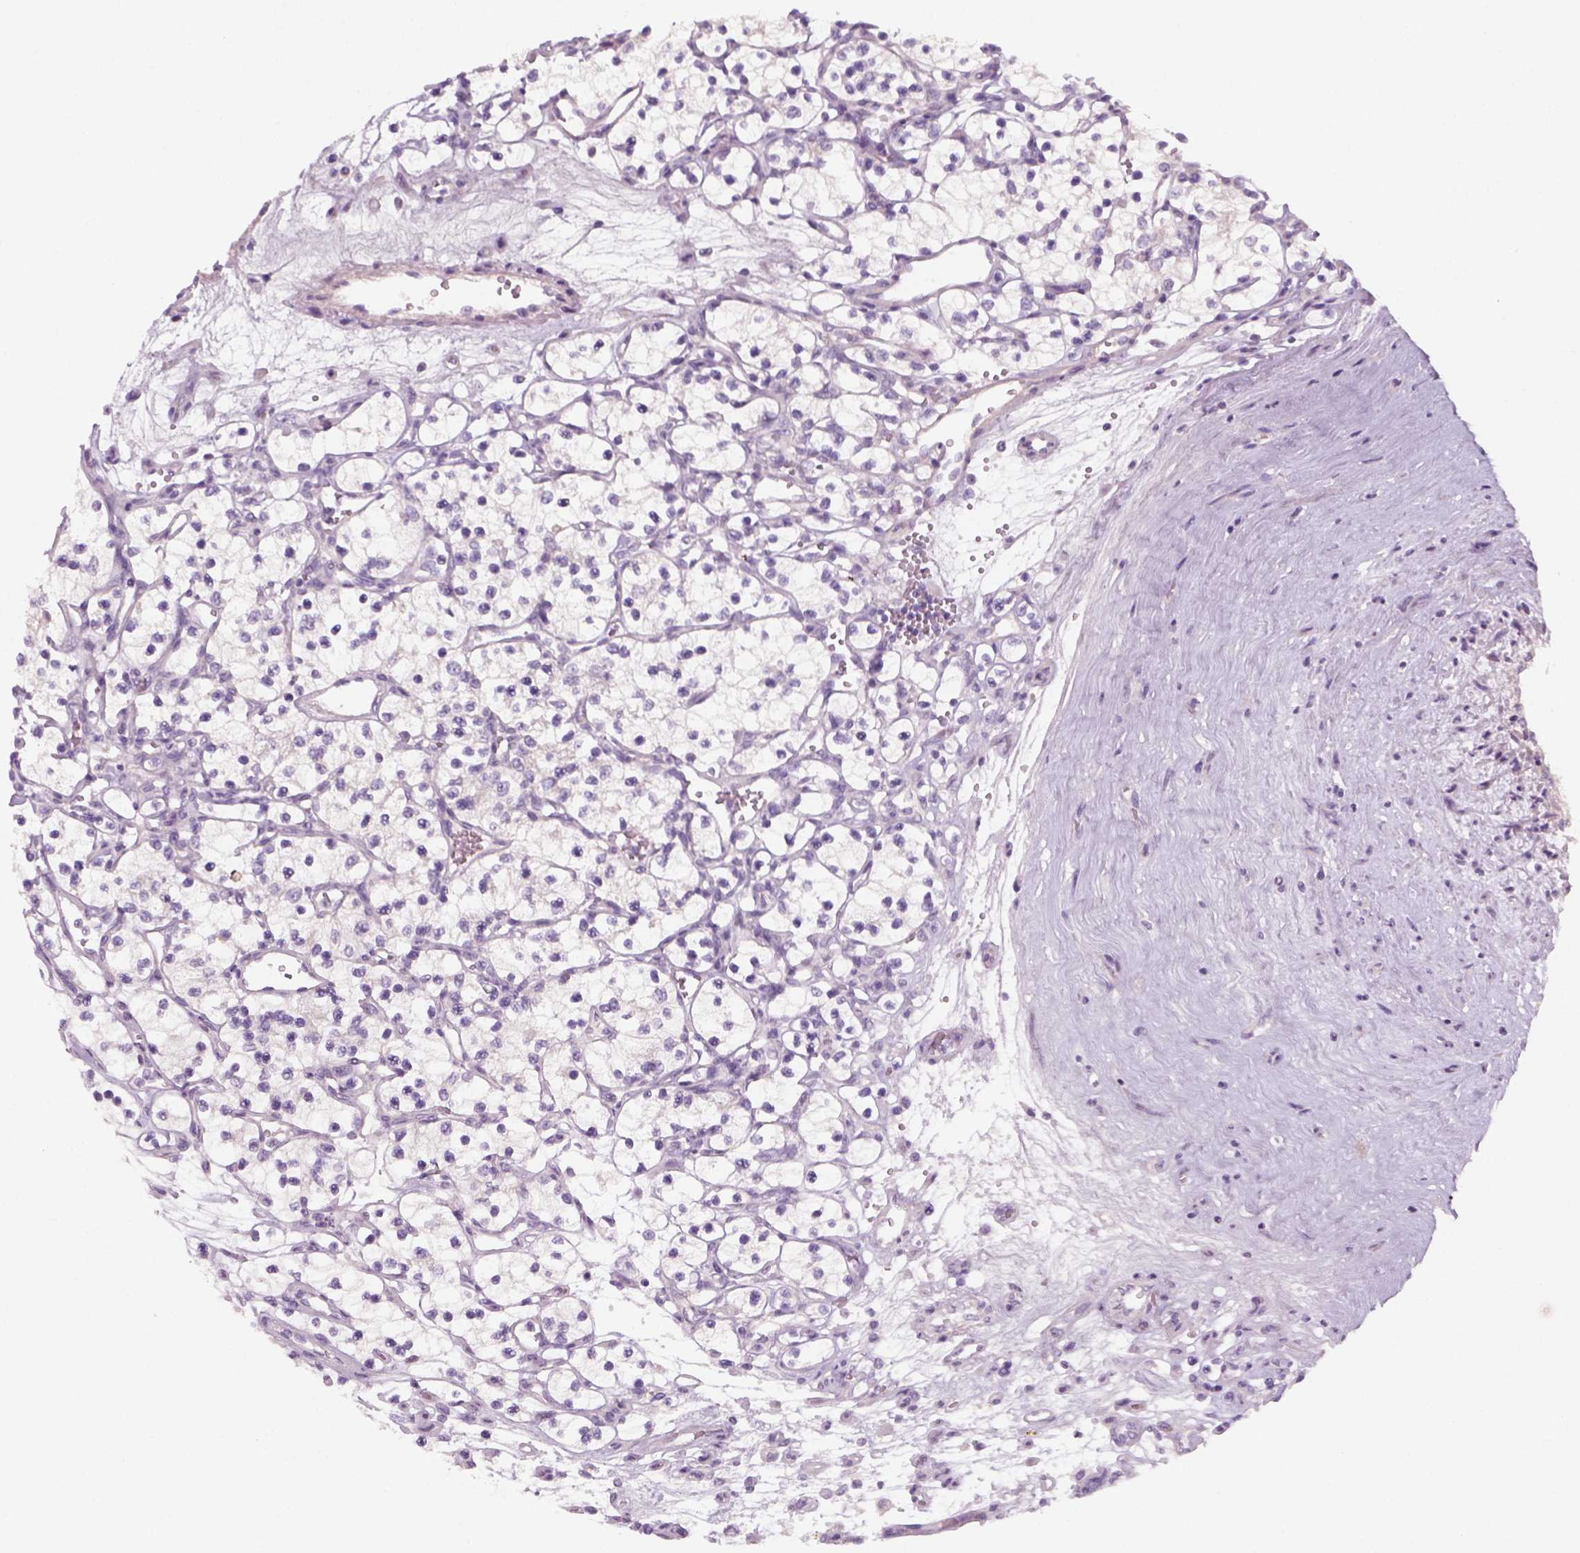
{"staining": {"intensity": "negative", "quantity": "none", "location": "none"}, "tissue": "renal cancer", "cell_type": "Tumor cells", "image_type": "cancer", "snomed": [{"axis": "morphology", "description": "Adenocarcinoma, NOS"}, {"axis": "topography", "description": "Kidney"}], "caption": "High magnification brightfield microscopy of adenocarcinoma (renal) stained with DAB (brown) and counterstained with hematoxylin (blue): tumor cells show no significant positivity. (Brightfield microscopy of DAB (3,3'-diaminobenzidine) immunohistochemistry at high magnification).", "gene": "KRT25", "patient": {"sex": "female", "age": 69}}